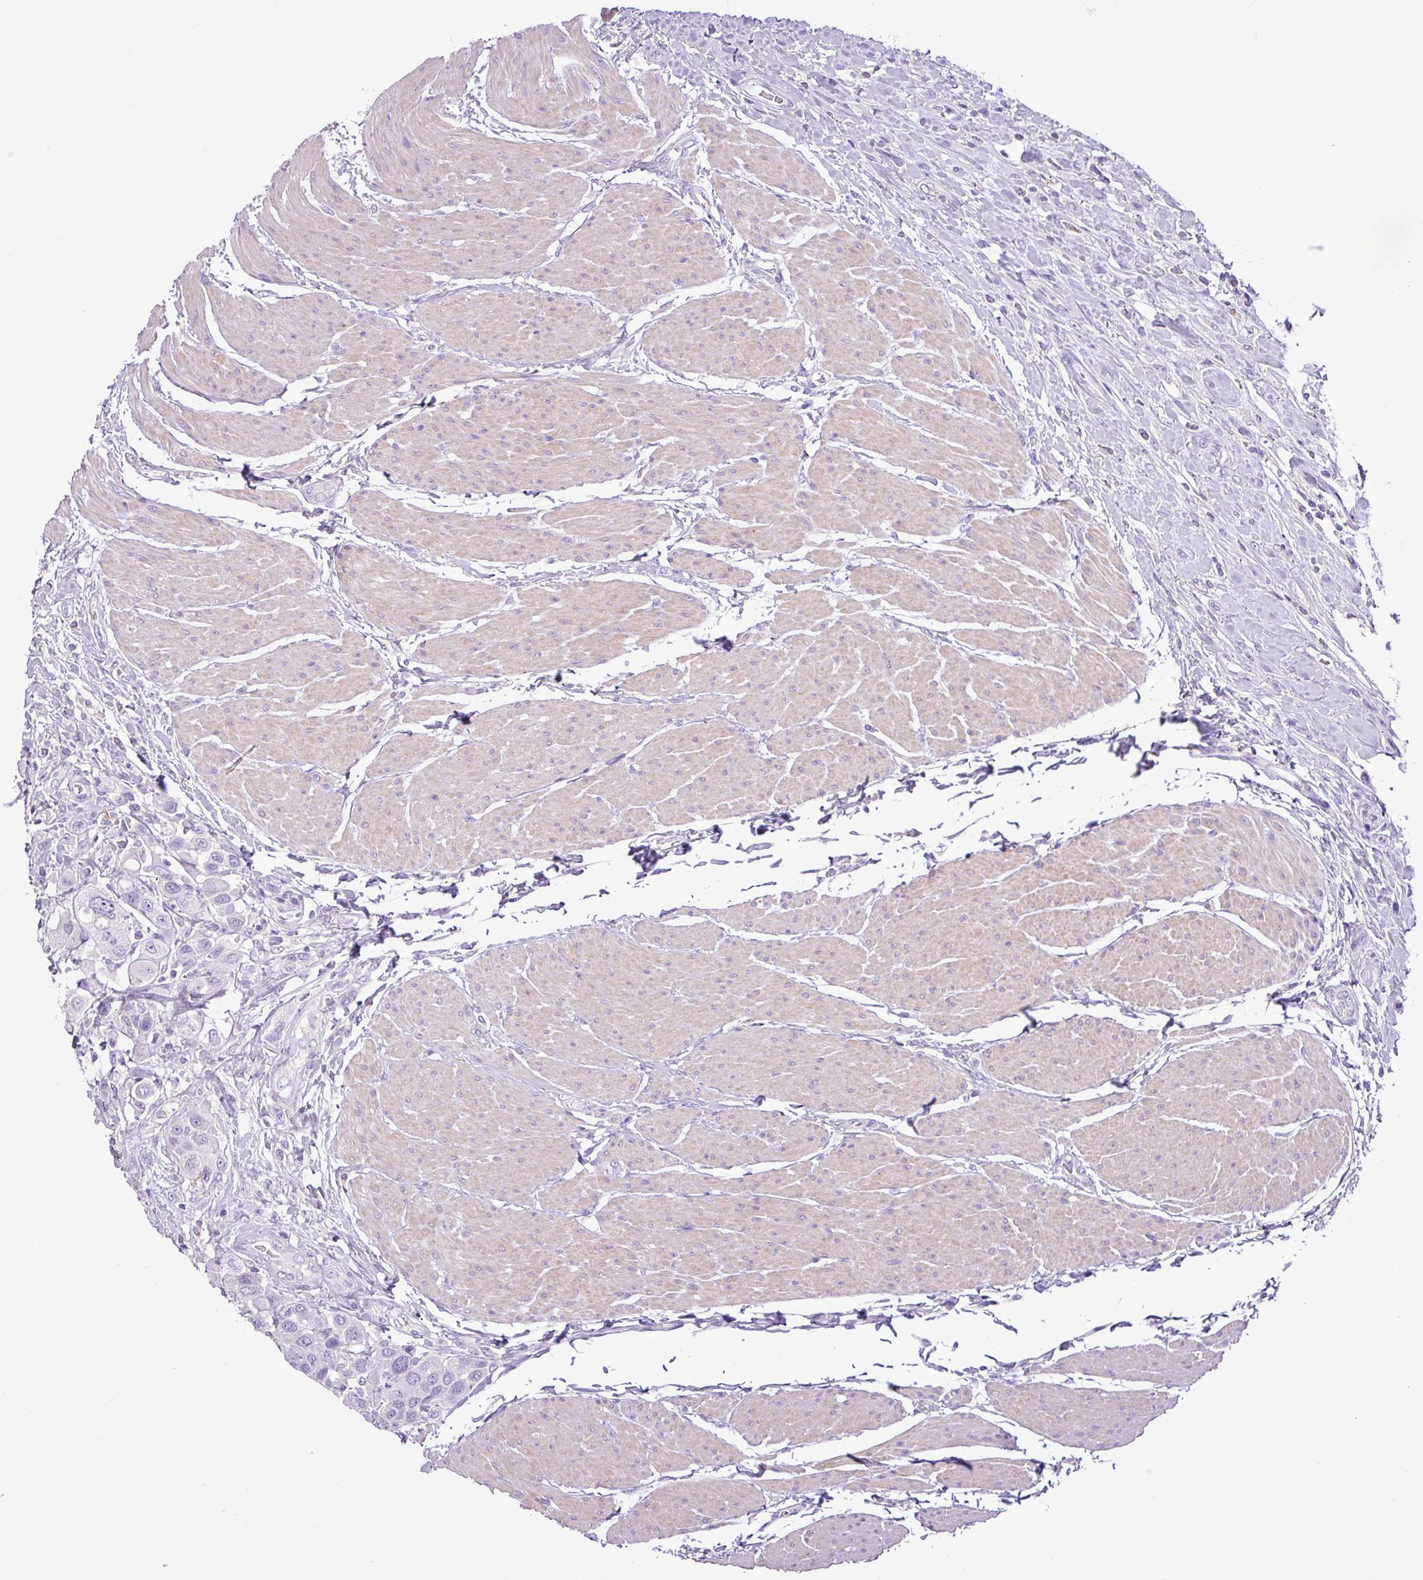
{"staining": {"intensity": "negative", "quantity": "none", "location": "none"}, "tissue": "urothelial cancer", "cell_type": "Tumor cells", "image_type": "cancer", "snomed": [{"axis": "morphology", "description": "Urothelial carcinoma, High grade"}, {"axis": "topography", "description": "Urinary bladder"}], "caption": "IHC micrograph of neoplastic tissue: human high-grade urothelial carcinoma stained with DAB (3,3'-diaminobenzidine) exhibits no significant protein staining in tumor cells.", "gene": "ZNF334", "patient": {"sex": "male", "age": 50}}